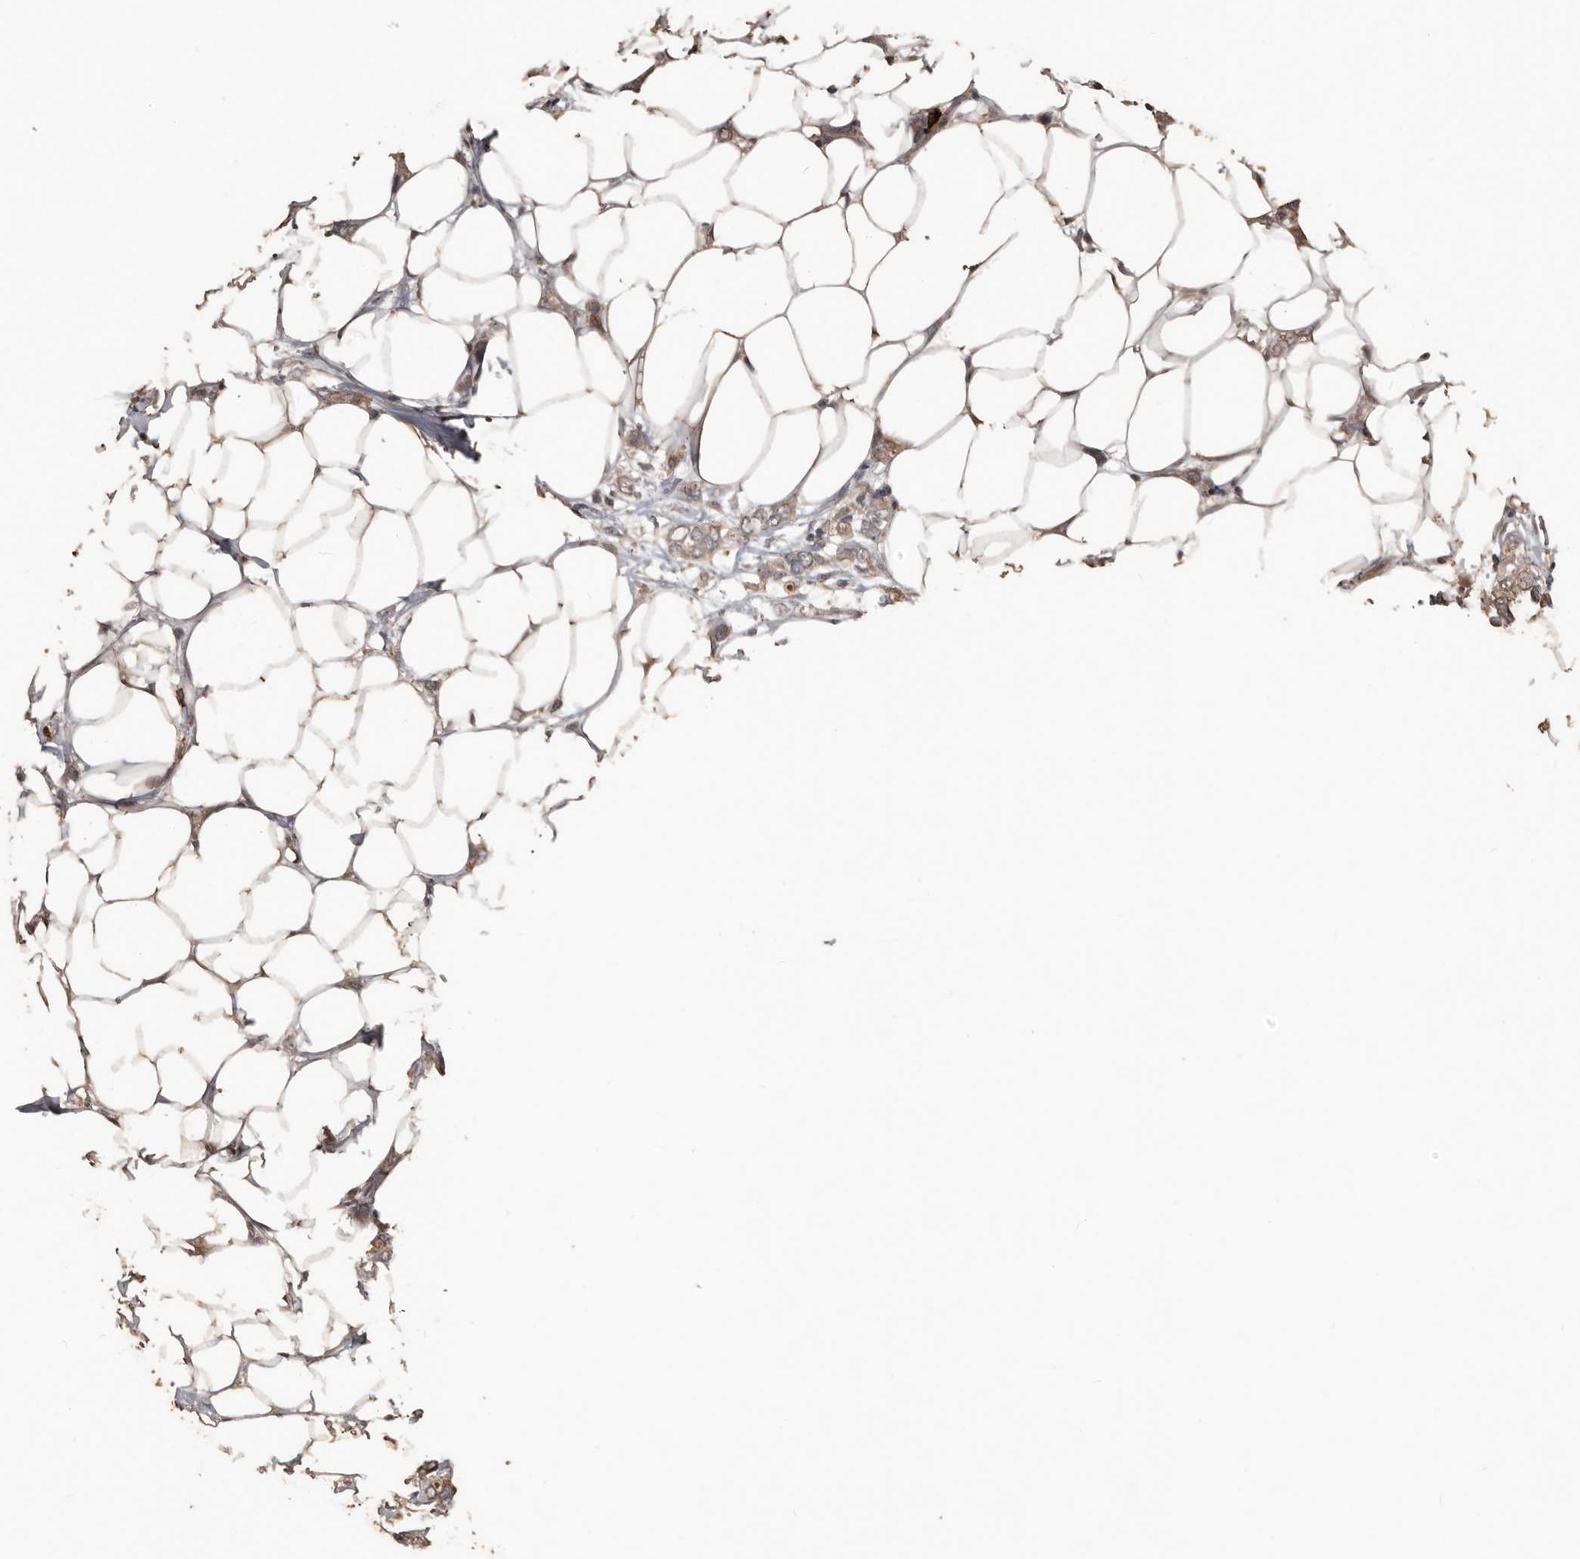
{"staining": {"intensity": "weak", "quantity": ">75%", "location": "cytoplasmic/membranous"}, "tissue": "breast cancer", "cell_type": "Tumor cells", "image_type": "cancer", "snomed": [{"axis": "morphology", "description": "Normal tissue, NOS"}, {"axis": "morphology", "description": "Lobular carcinoma"}, {"axis": "topography", "description": "Breast"}], "caption": "This photomicrograph demonstrates breast cancer (lobular carcinoma) stained with immunohistochemistry (IHC) to label a protein in brown. The cytoplasmic/membranous of tumor cells show weak positivity for the protein. Nuclei are counter-stained blue.", "gene": "BAMBI", "patient": {"sex": "female", "age": 47}}